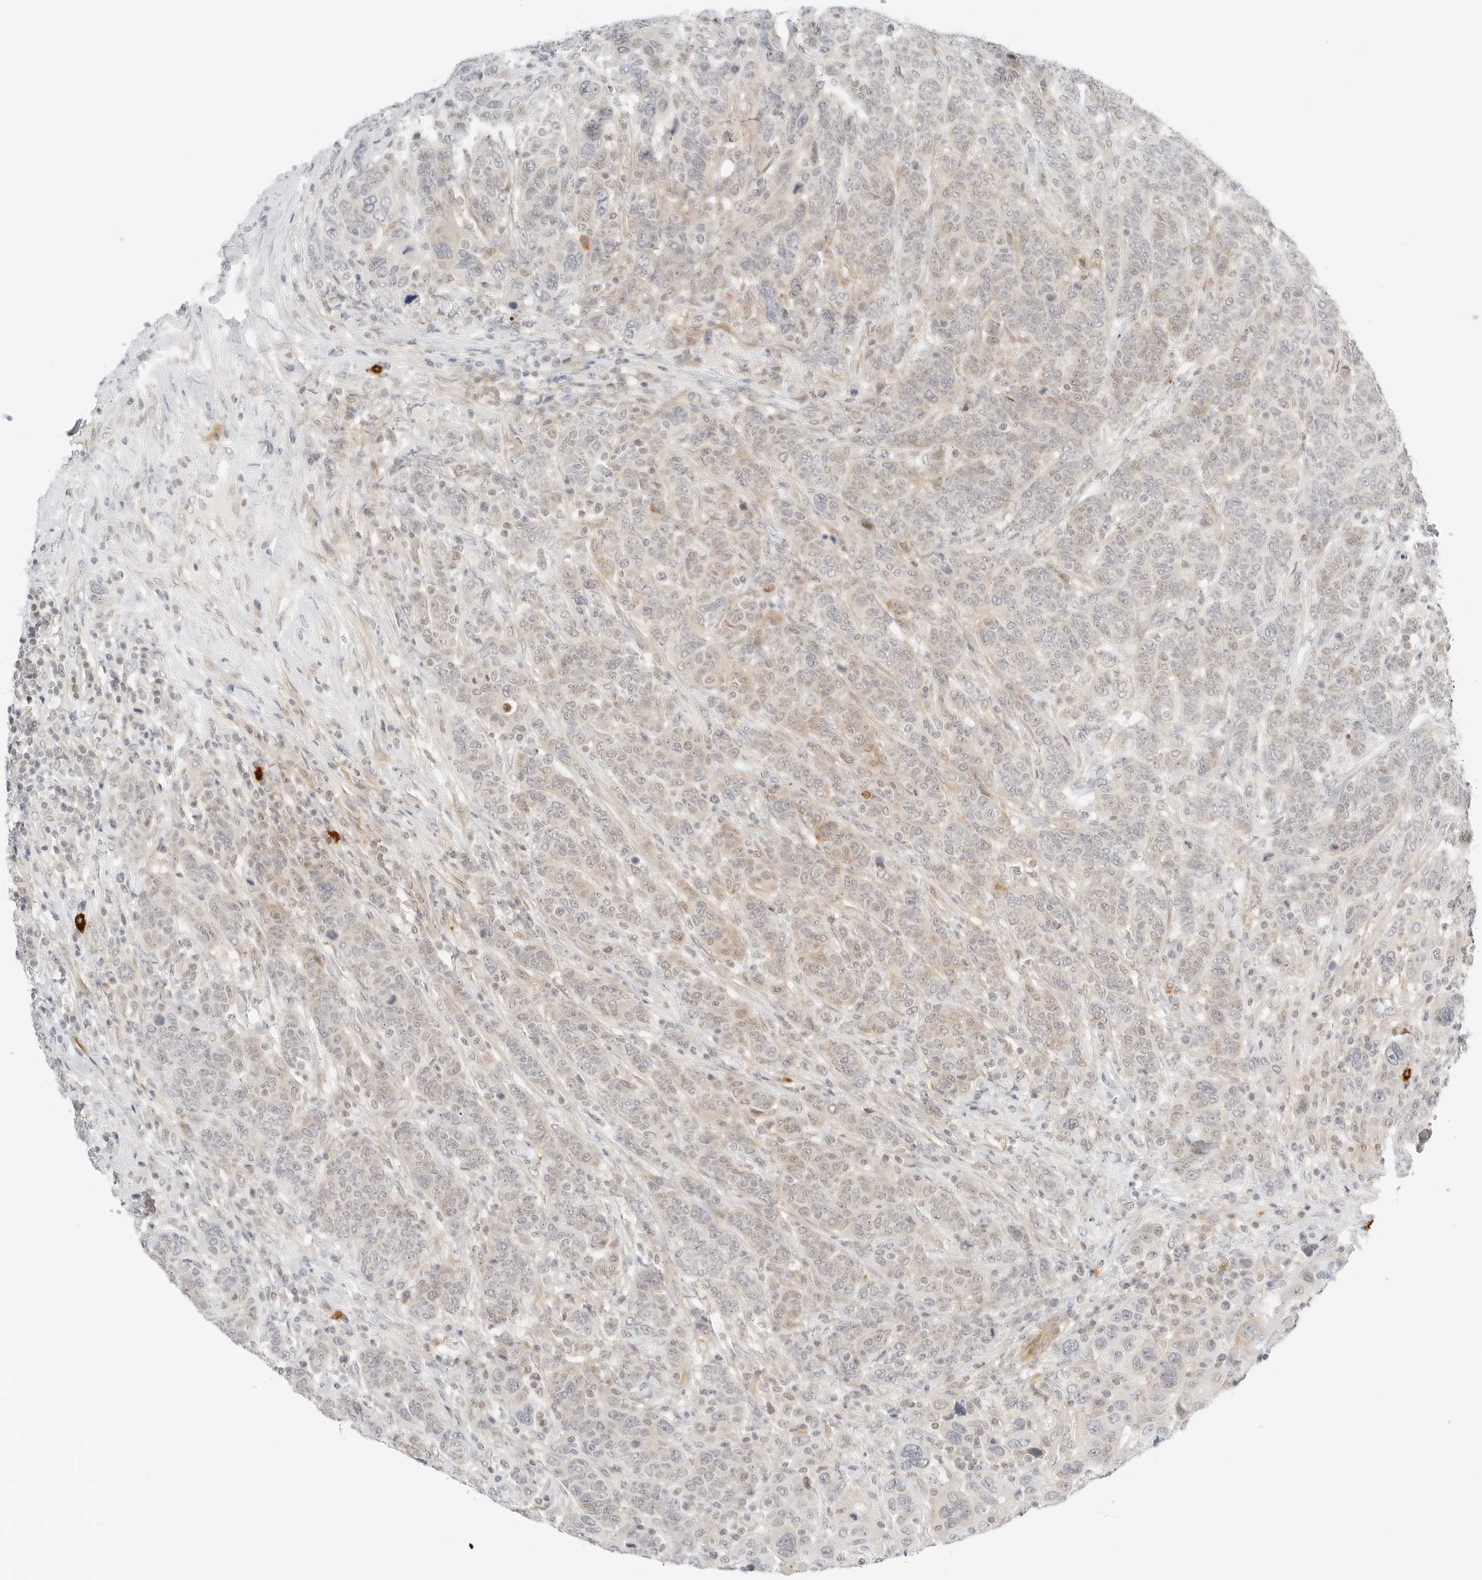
{"staining": {"intensity": "weak", "quantity": "25%-75%", "location": "cytoplasmic/membranous,nuclear"}, "tissue": "breast cancer", "cell_type": "Tumor cells", "image_type": "cancer", "snomed": [{"axis": "morphology", "description": "Duct carcinoma"}, {"axis": "topography", "description": "Breast"}], "caption": "Breast infiltrating ductal carcinoma stained with a protein marker displays weak staining in tumor cells.", "gene": "TEKT2", "patient": {"sex": "female", "age": 37}}